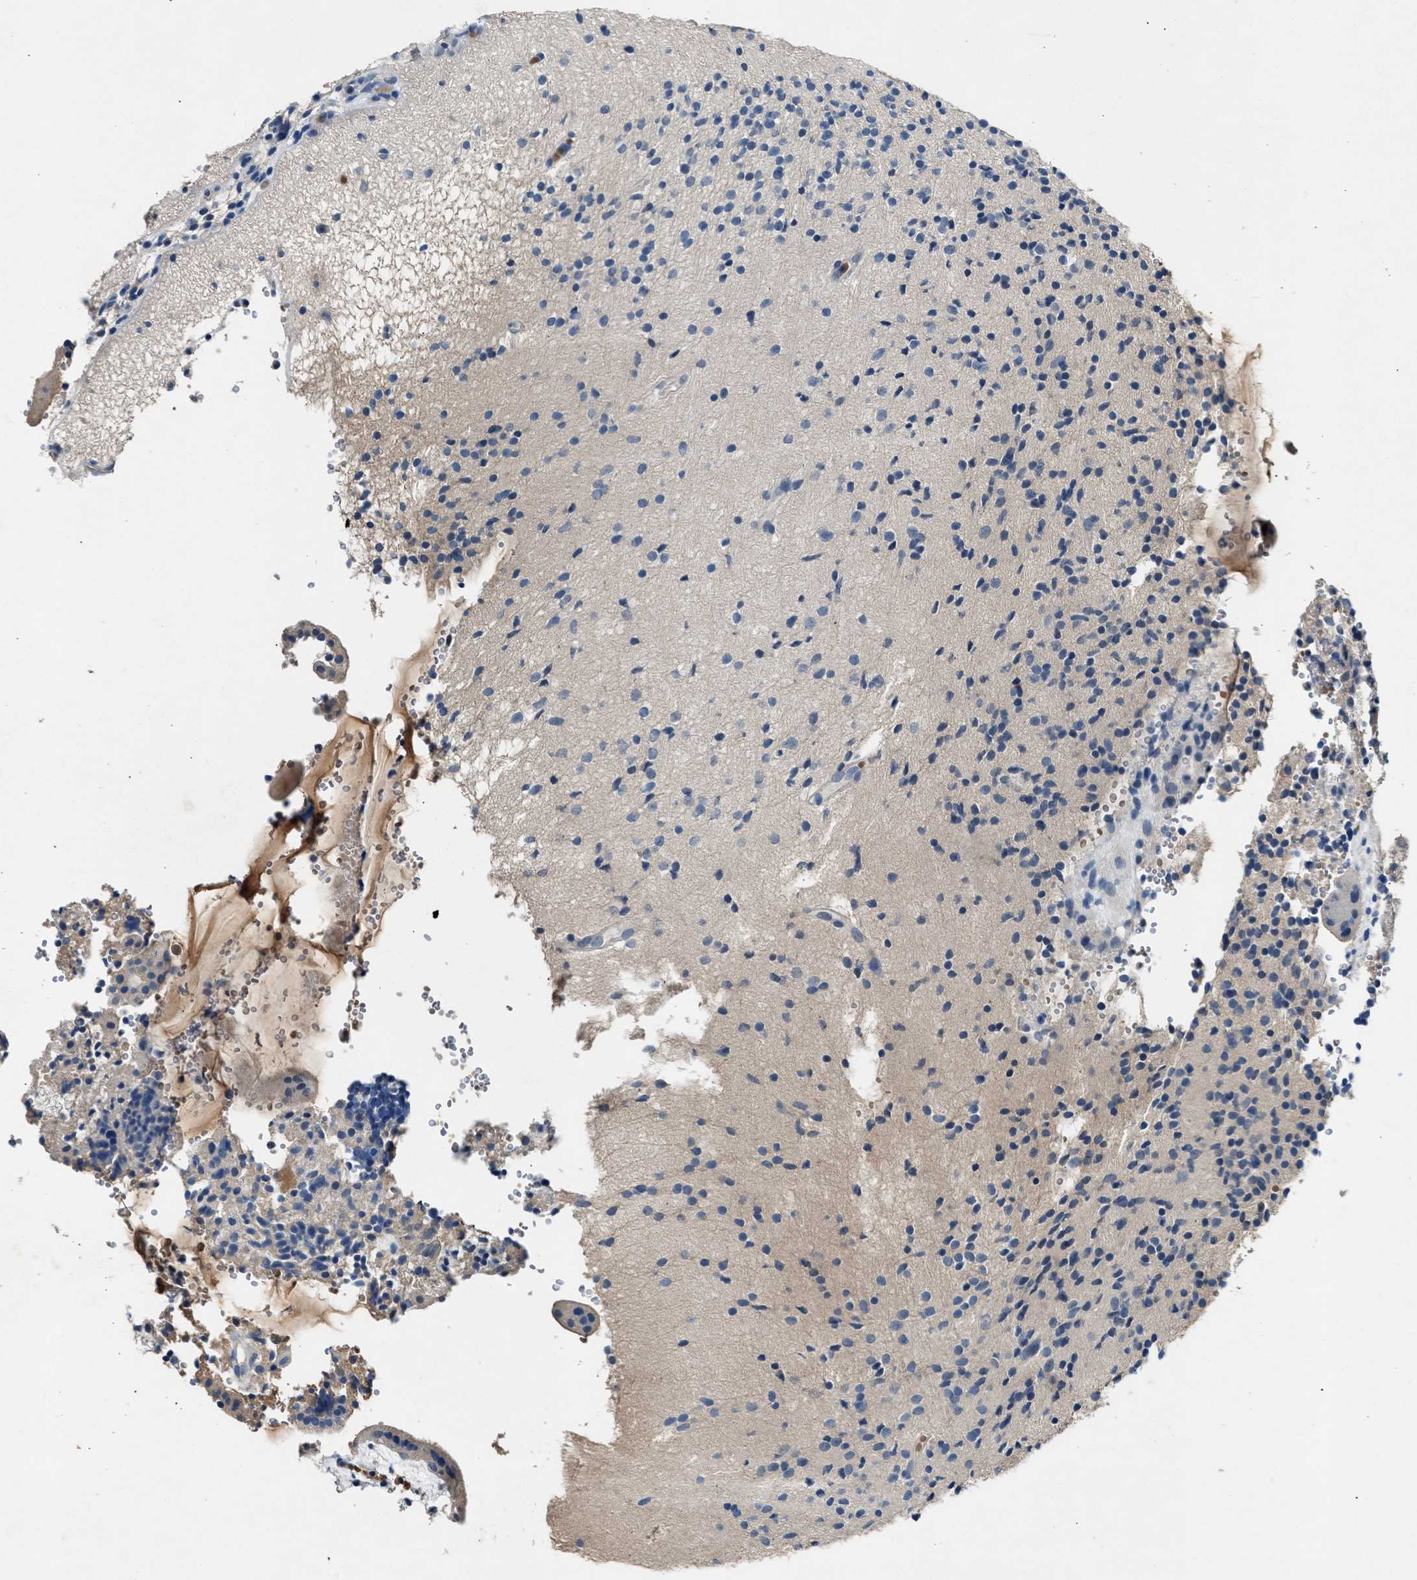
{"staining": {"intensity": "weak", "quantity": "25%-75%", "location": "cytoplasmic/membranous"}, "tissue": "placenta", "cell_type": "Decidual cells", "image_type": "normal", "snomed": [{"axis": "morphology", "description": "Normal tissue, NOS"}, {"axis": "topography", "description": "Placenta"}], "caption": "The immunohistochemical stain highlights weak cytoplasmic/membranous staining in decidual cells of benign placenta. The protein is stained brown, and the nuclei are stained in blue (DAB (3,3'-diaminobenzidine) IHC with brightfield microscopy, high magnification).", "gene": "RWDD2B", "patient": {"sex": "female", "age": 18}}